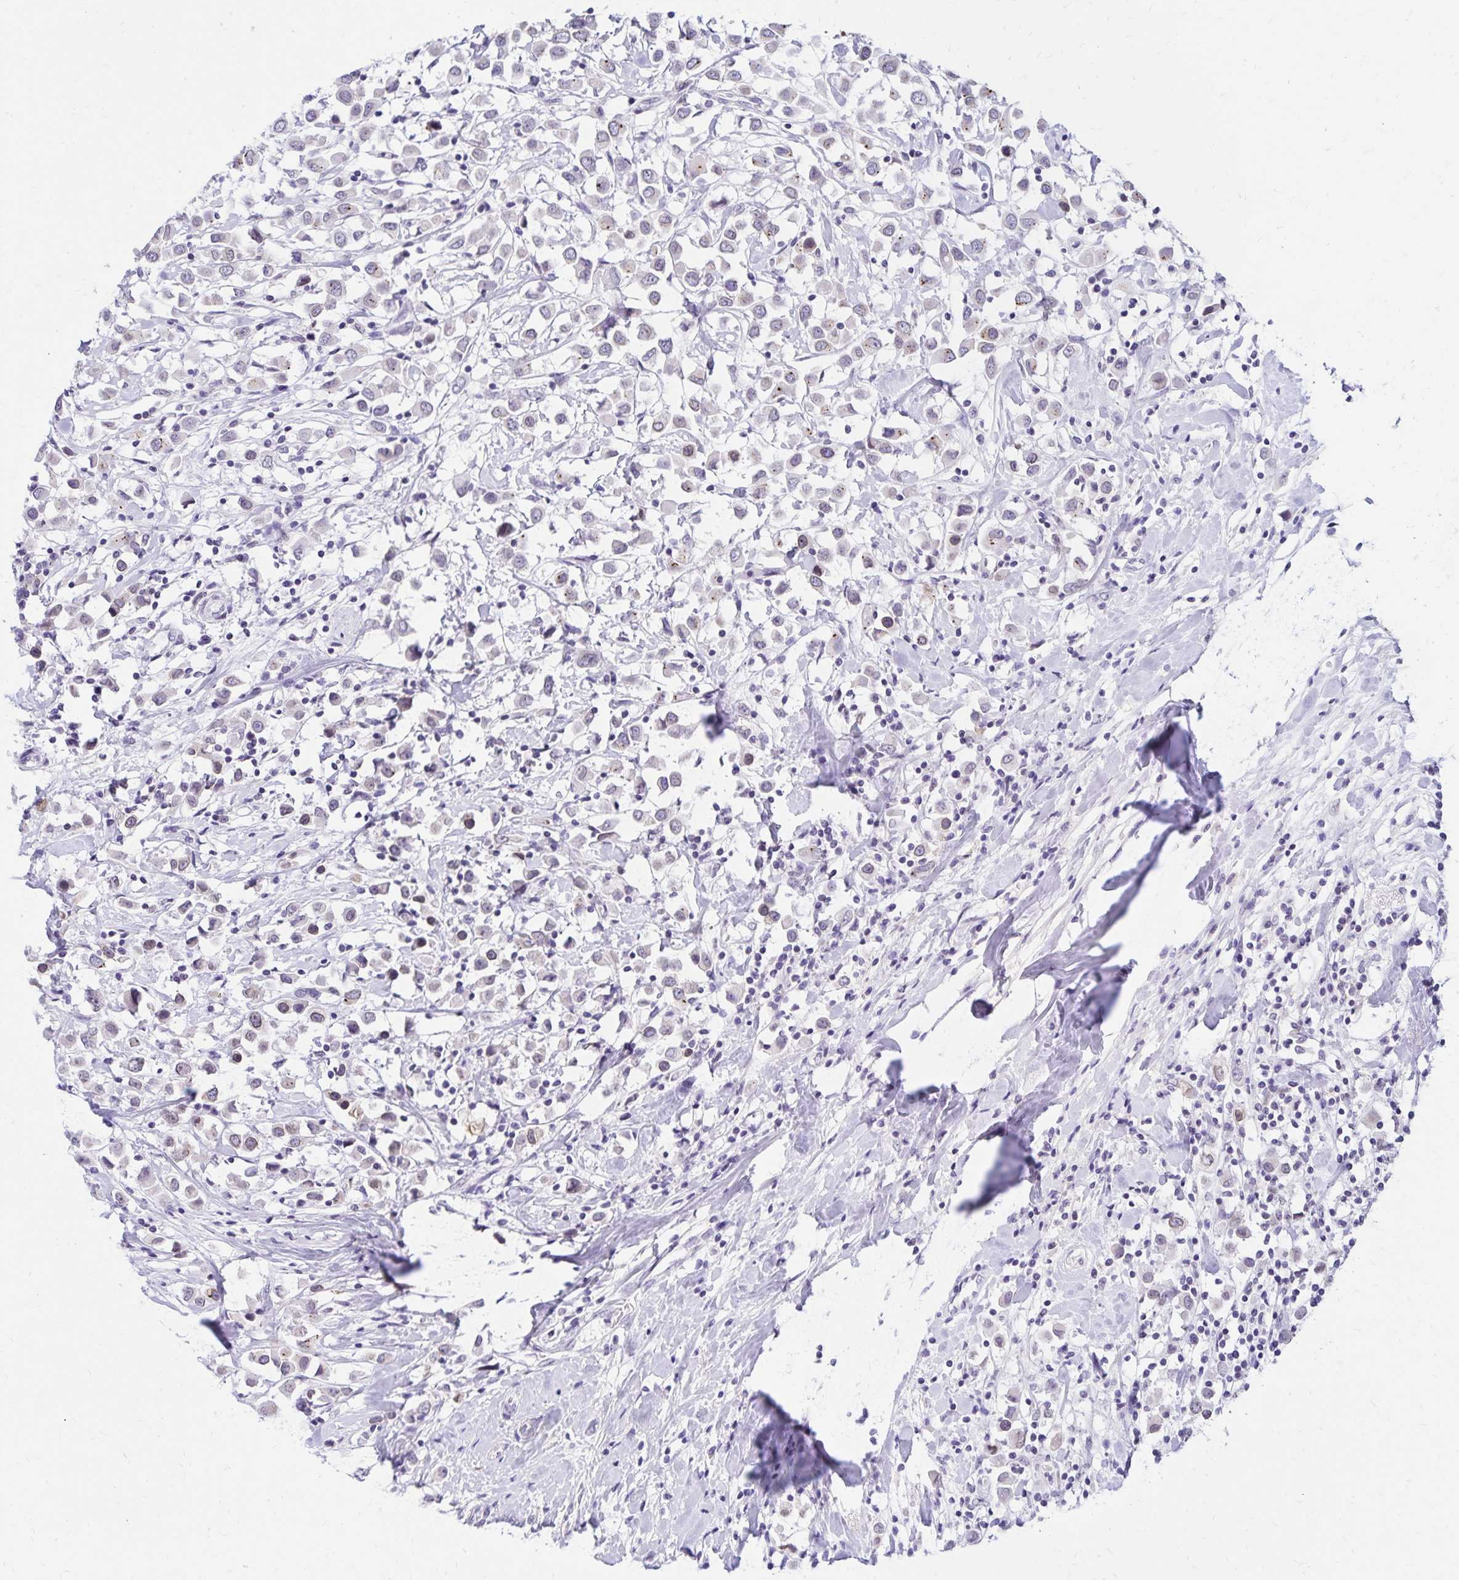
{"staining": {"intensity": "negative", "quantity": "none", "location": "none"}, "tissue": "breast cancer", "cell_type": "Tumor cells", "image_type": "cancer", "snomed": [{"axis": "morphology", "description": "Duct carcinoma"}, {"axis": "topography", "description": "Breast"}], "caption": "Protein analysis of infiltrating ductal carcinoma (breast) reveals no significant positivity in tumor cells.", "gene": "FAM166C", "patient": {"sex": "female", "age": 61}}